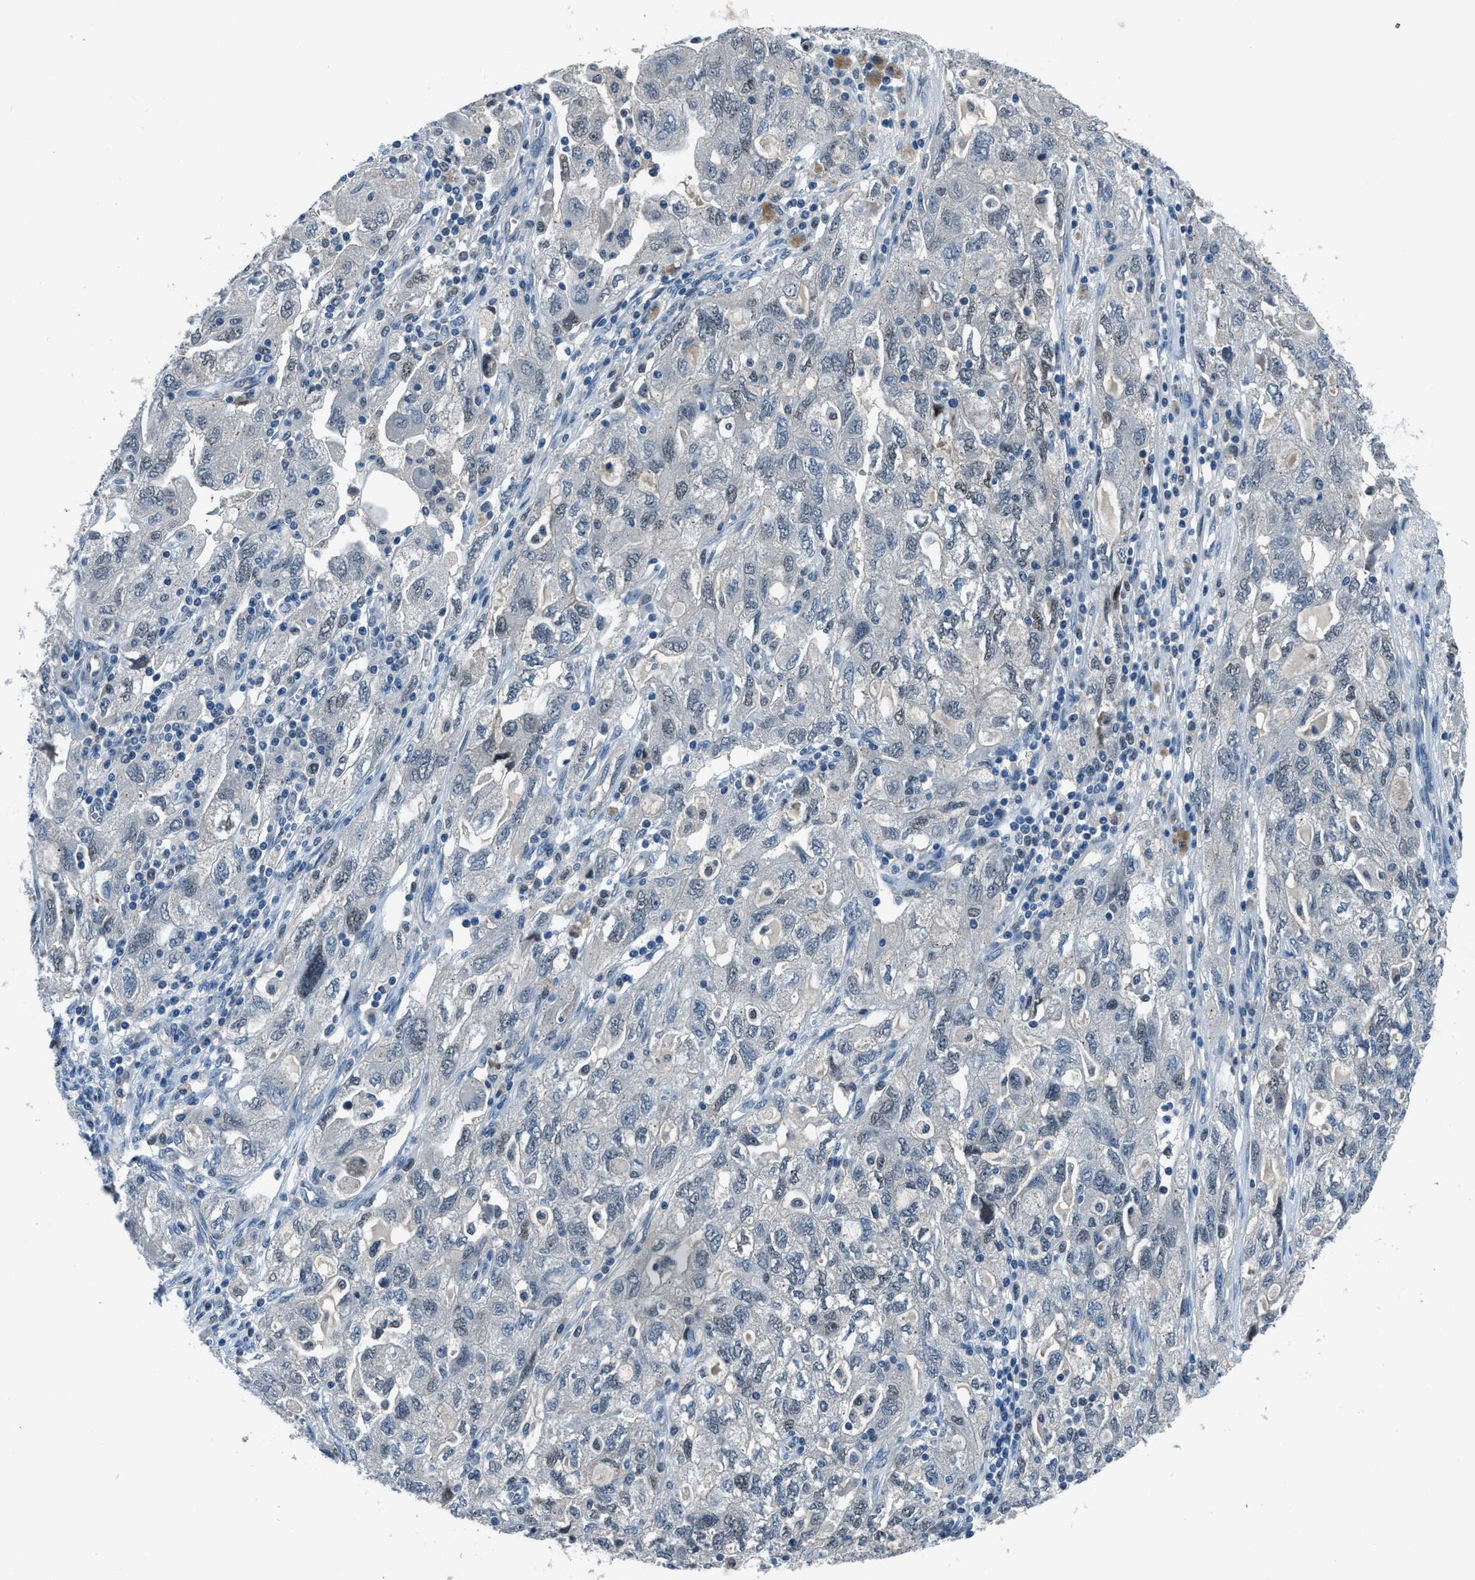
{"staining": {"intensity": "negative", "quantity": "none", "location": "none"}, "tissue": "ovarian cancer", "cell_type": "Tumor cells", "image_type": "cancer", "snomed": [{"axis": "morphology", "description": "Carcinoma, NOS"}, {"axis": "morphology", "description": "Cystadenocarcinoma, serous, NOS"}, {"axis": "topography", "description": "Ovary"}], "caption": "Immunohistochemistry of ovarian cancer exhibits no expression in tumor cells.", "gene": "DUSP19", "patient": {"sex": "female", "age": 69}}